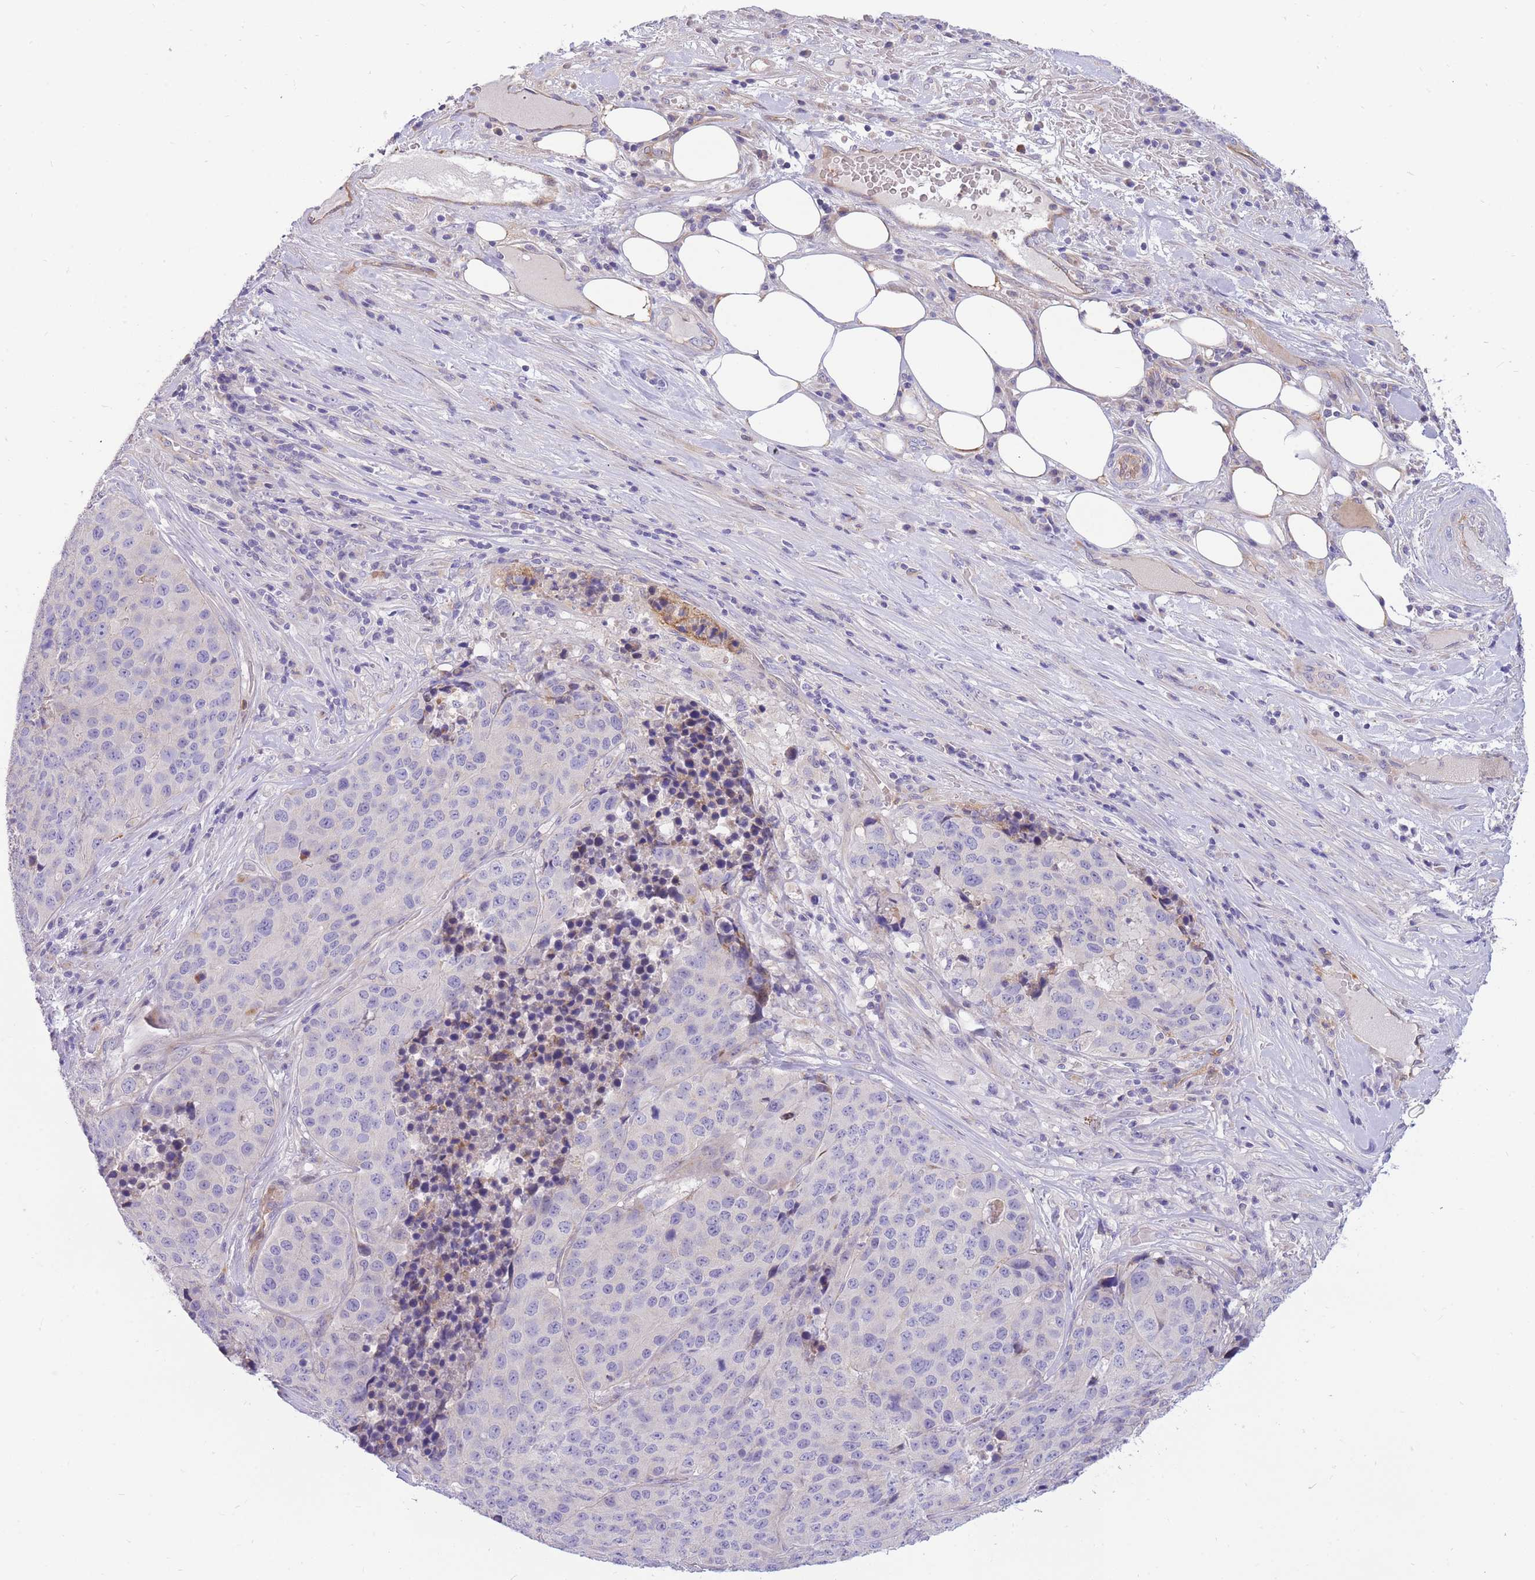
{"staining": {"intensity": "negative", "quantity": "none", "location": "none"}, "tissue": "stomach cancer", "cell_type": "Tumor cells", "image_type": "cancer", "snomed": [{"axis": "morphology", "description": "Adenocarcinoma, NOS"}, {"axis": "topography", "description": "Stomach"}], "caption": "Tumor cells are negative for brown protein staining in stomach adenocarcinoma.", "gene": "SULT1A1", "patient": {"sex": "male", "age": 71}}